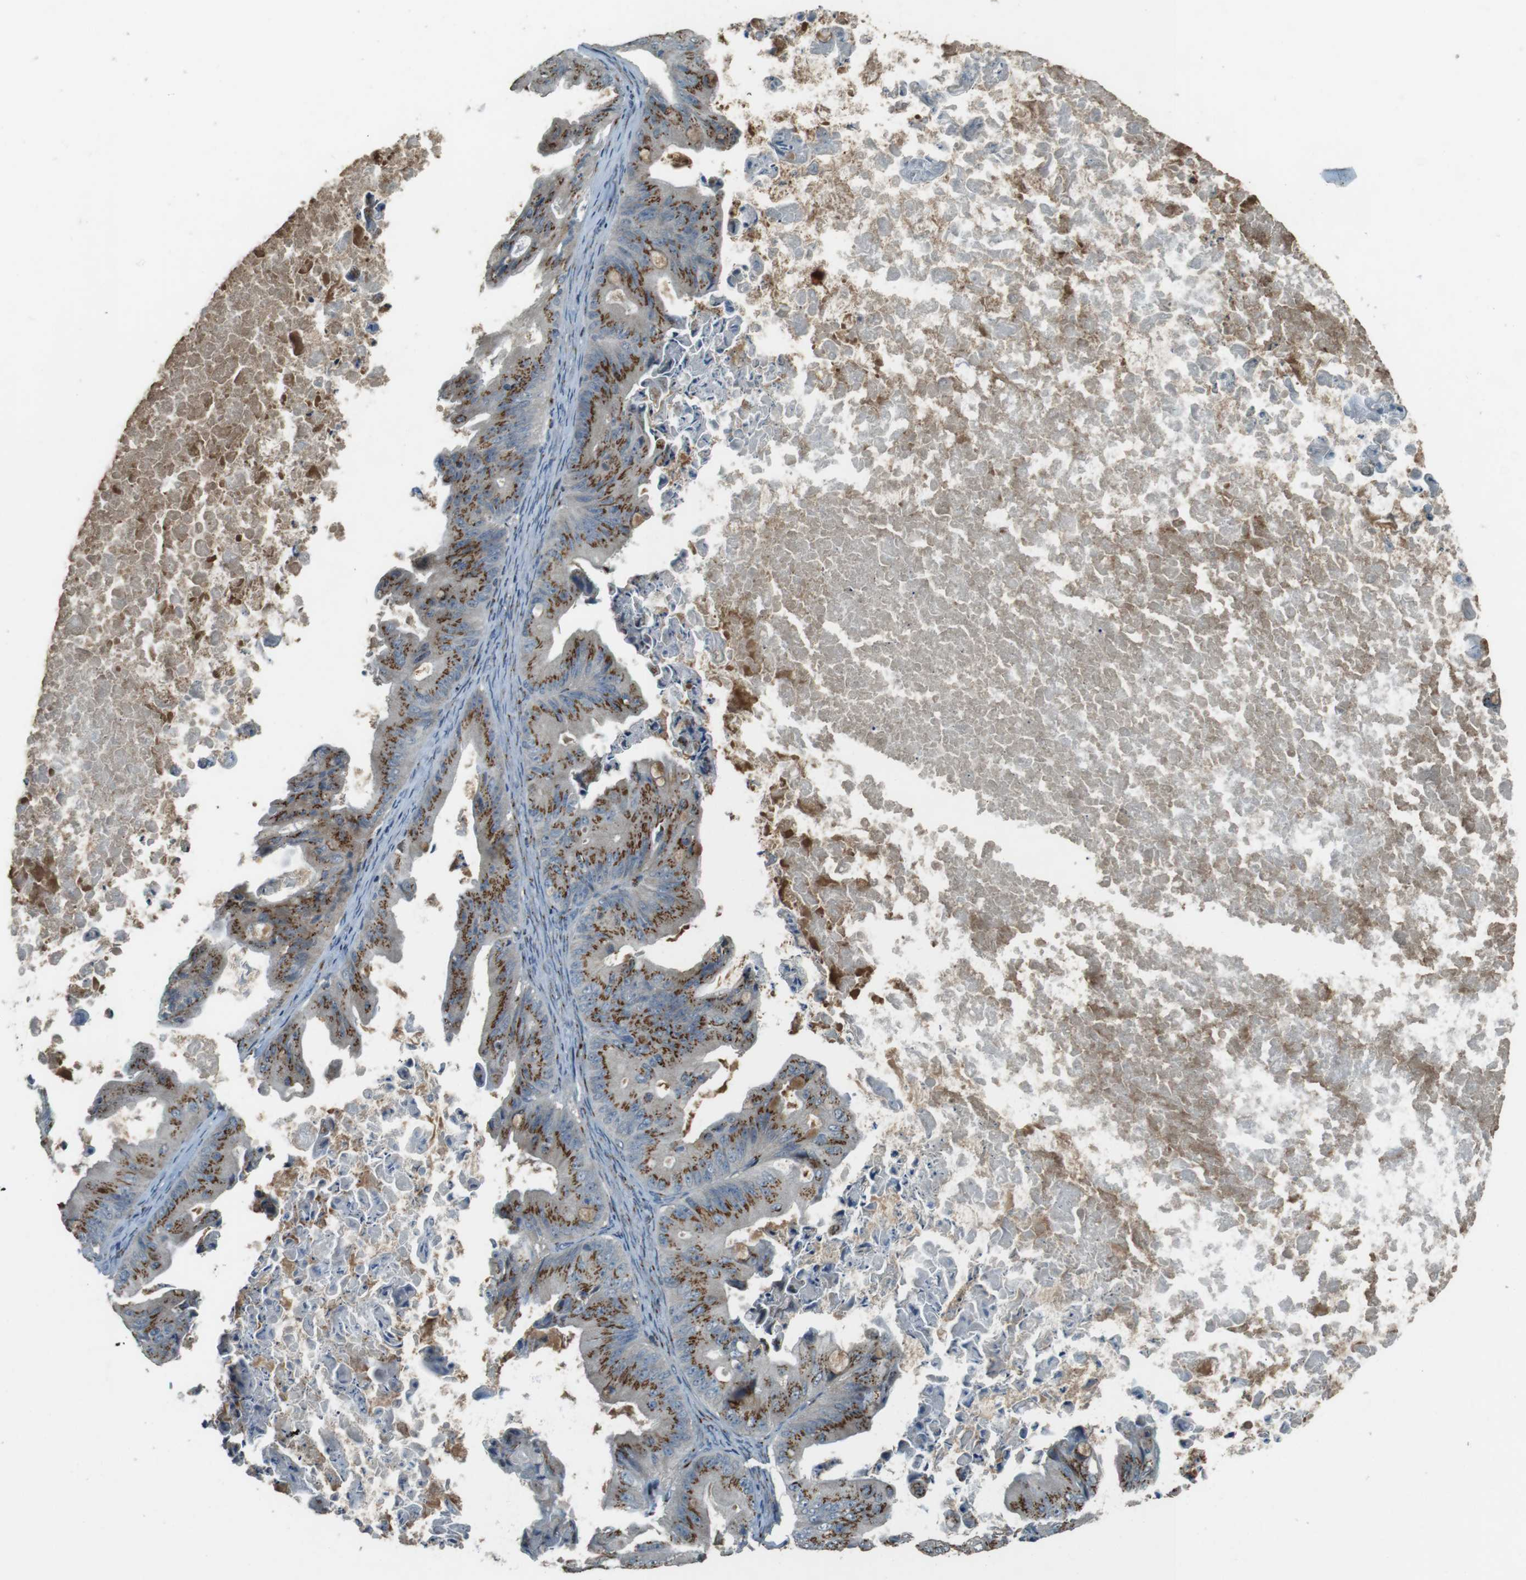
{"staining": {"intensity": "moderate", "quantity": ">75%", "location": "cytoplasmic/membranous"}, "tissue": "ovarian cancer", "cell_type": "Tumor cells", "image_type": "cancer", "snomed": [{"axis": "morphology", "description": "Cystadenocarcinoma, mucinous, NOS"}, {"axis": "topography", "description": "Ovary"}], "caption": "IHC photomicrograph of human ovarian cancer stained for a protein (brown), which exhibits medium levels of moderate cytoplasmic/membranous positivity in approximately >75% of tumor cells.", "gene": "TMEM115", "patient": {"sex": "female", "age": 37}}